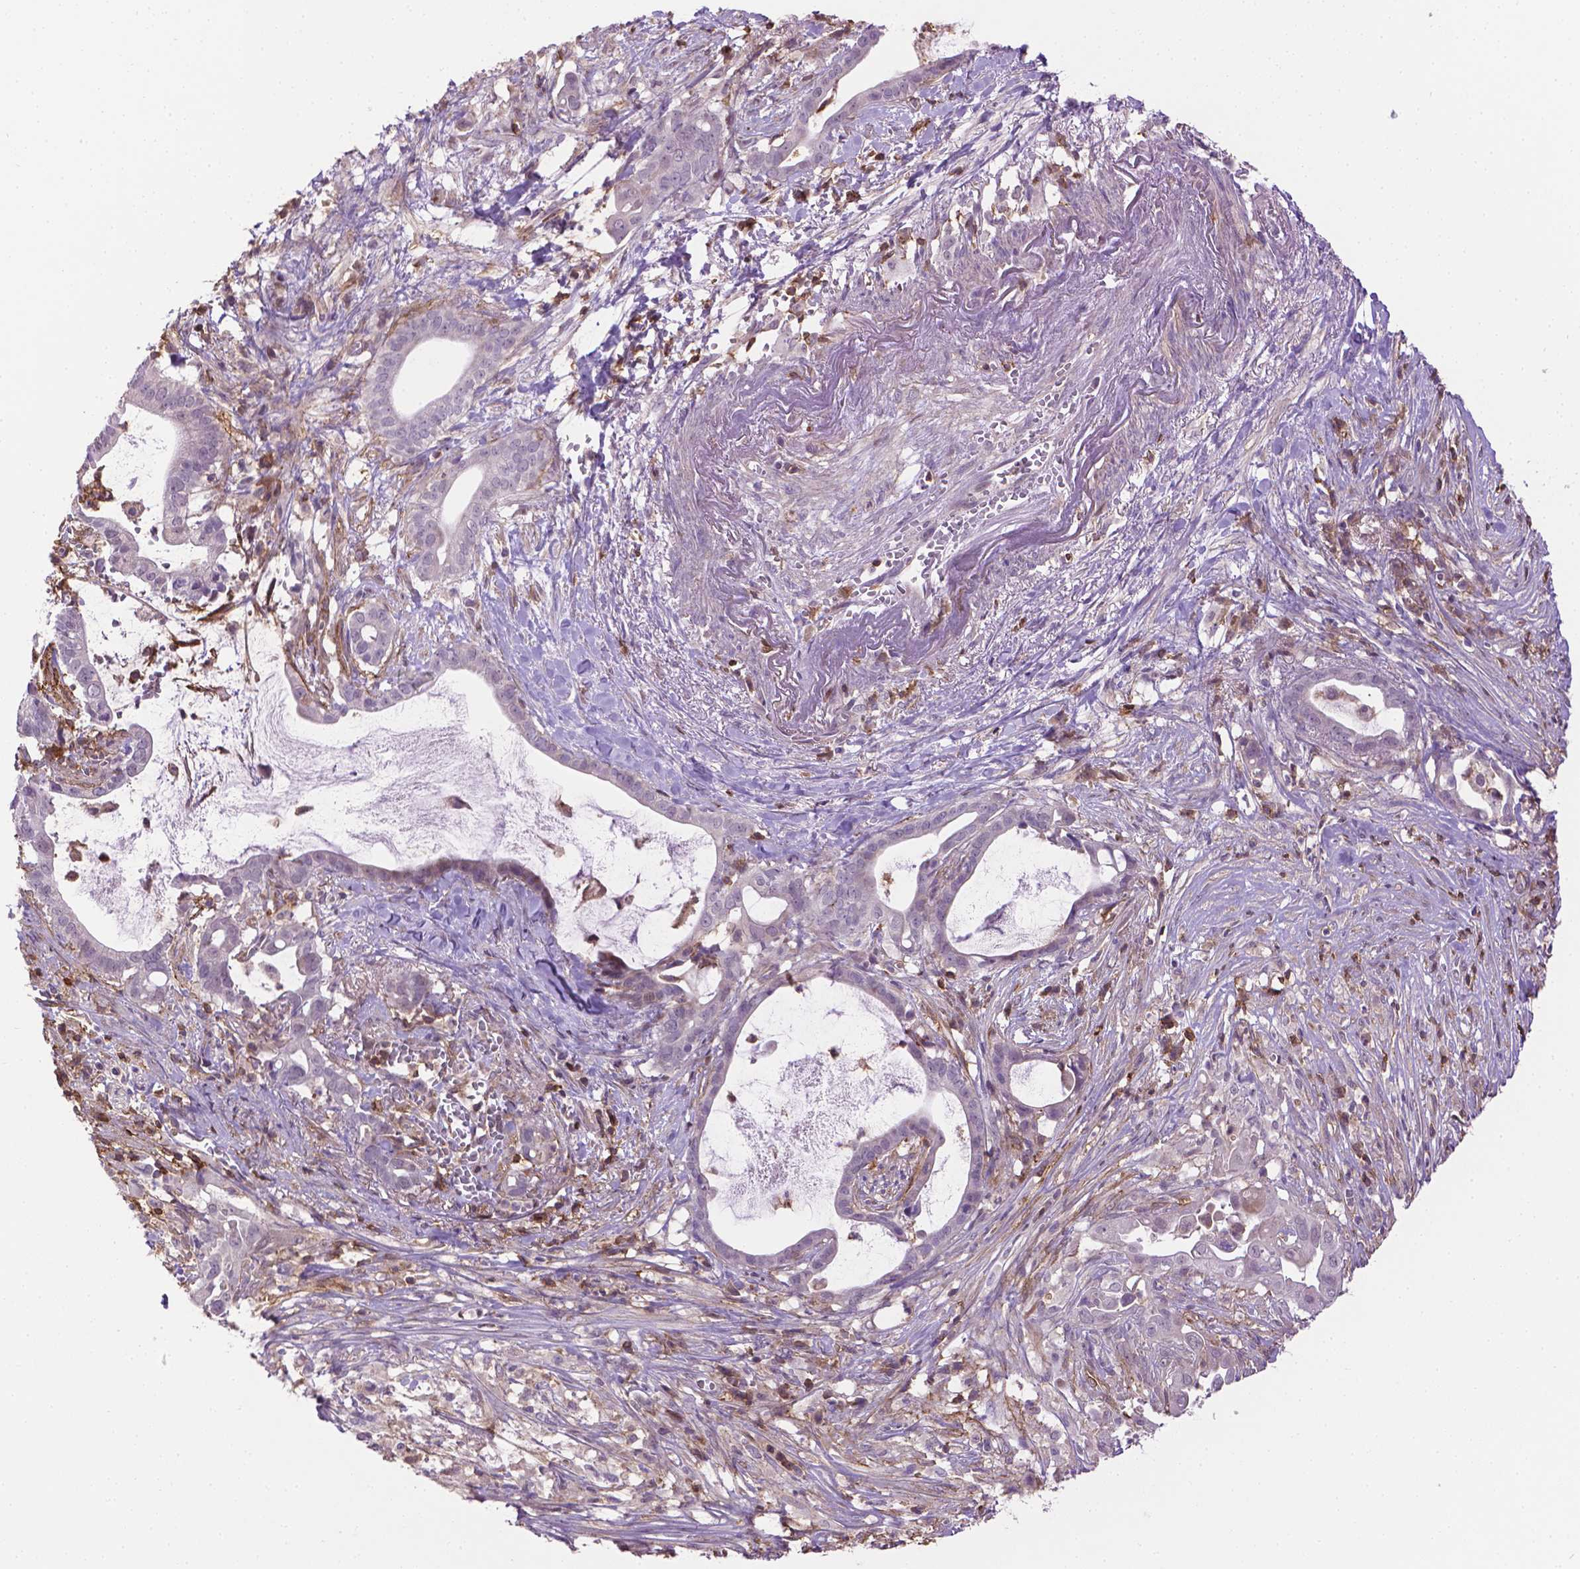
{"staining": {"intensity": "weak", "quantity": "25%-75%", "location": "cytoplasmic/membranous"}, "tissue": "pancreatic cancer", "cell_type": "Tumor cells", "image_type": "cancer", "snomed": [{"axis": "morphology", "description": "Adenocarcinoma, NOS"}, {"axis": "topography", "description": "Pancreas"}], "caption": "Adenocarcinoma (pancreatic) was stained to show a protein in brown. There is low levels of weak cytoplasmic/membranous expression in approximately 25%-75% of tumor cells.", "gene": "ACAD10", "patient": {"sex": "male", "age": 61}}